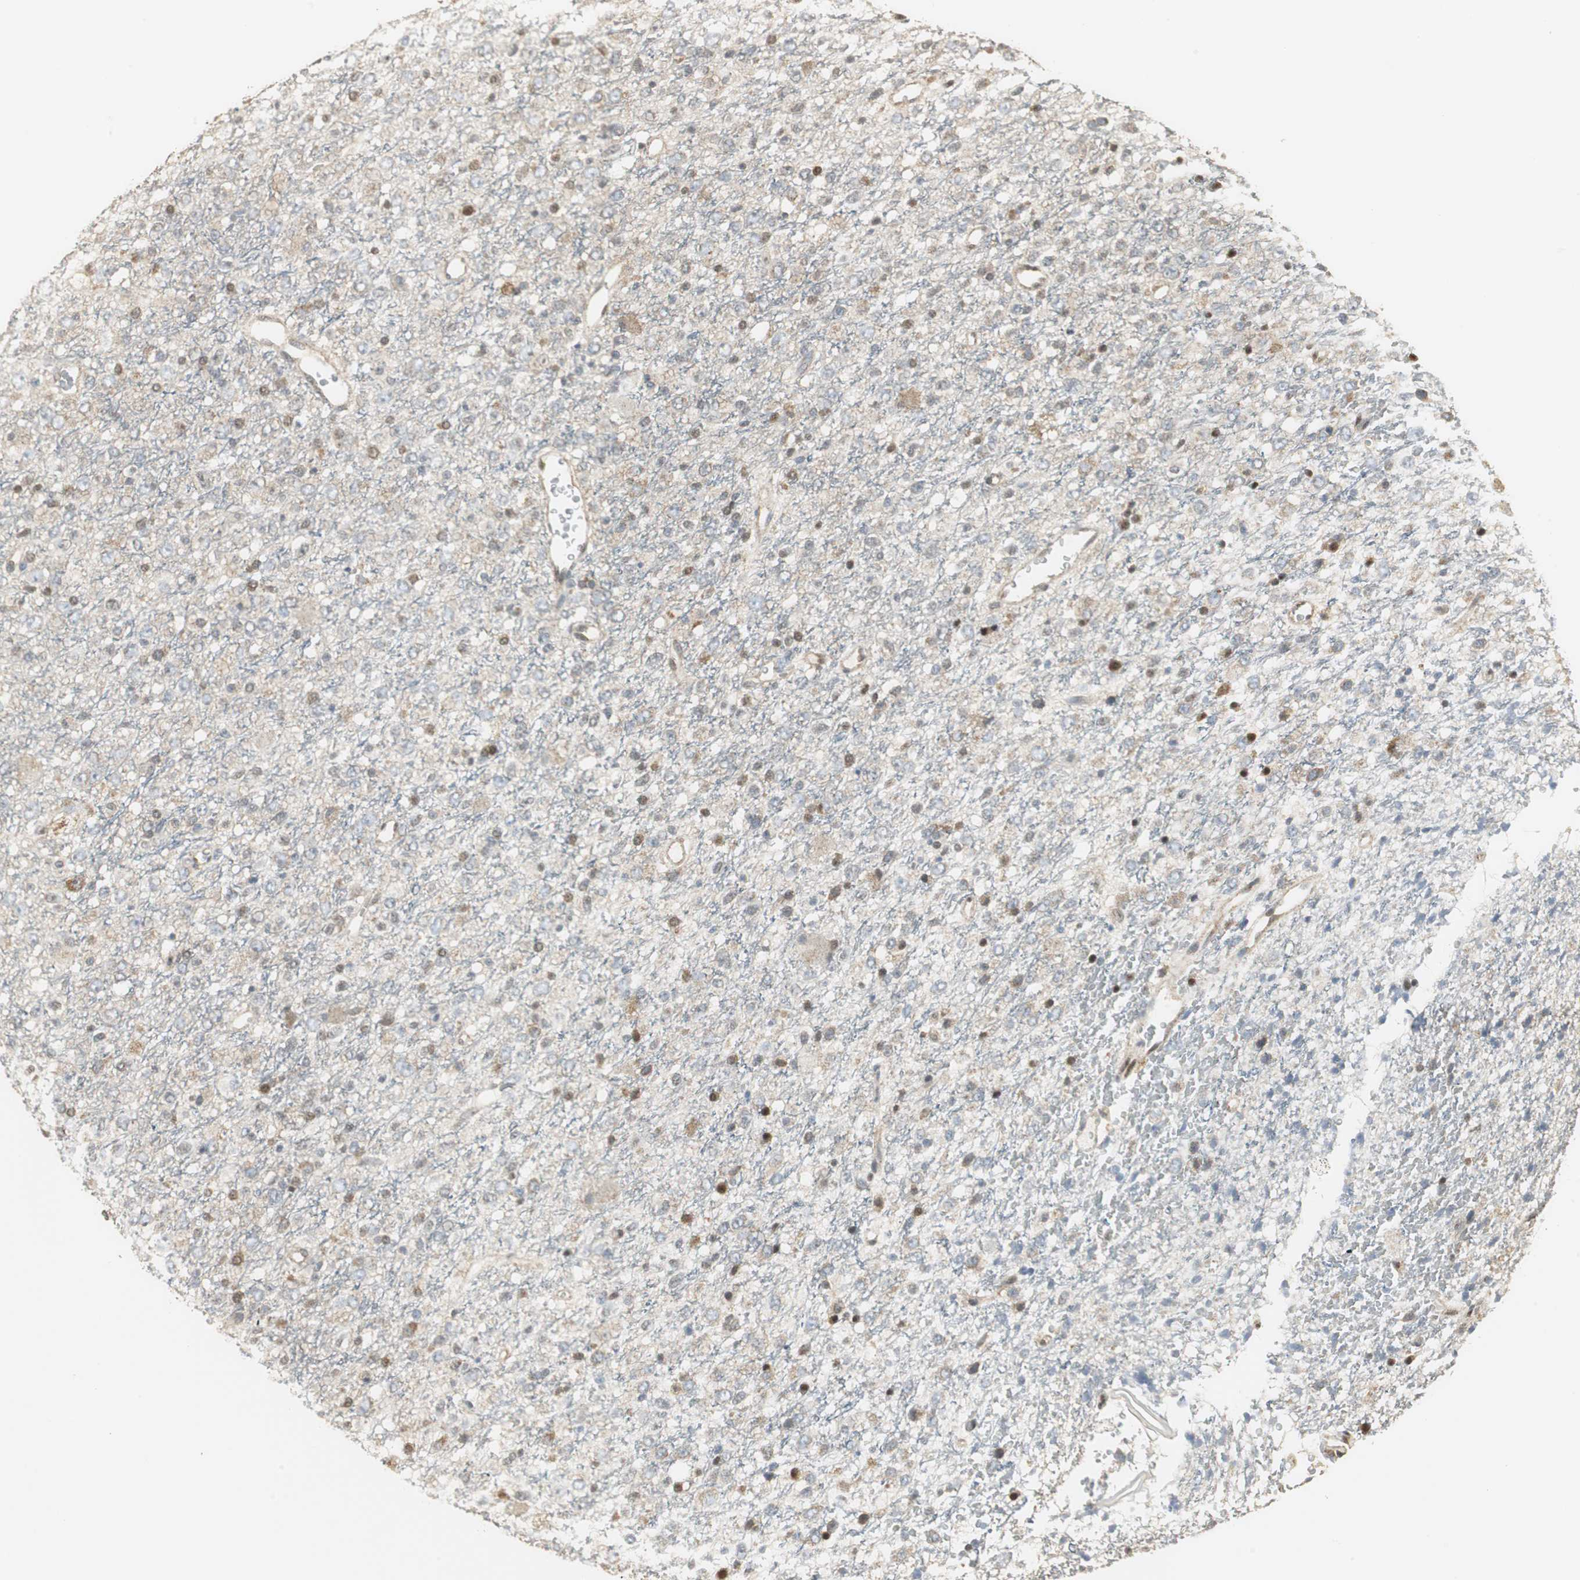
{"staining": {"intensity": "weak", "quantity": "25%-75%", "location": "cytoplasmic/membranous,nuclear"}, "tissue": "glioma", "cell_type": "Tumor cells", "image_type": "cancer", "snomed": [{"axis": "morphology", "description": "Glioma, malignant, High grade"}, {"axis": "topography", "description": "pancreas cauda"}], "caption": "Tumor cells demonstrate low levels of weak cytoplasmic/membranous and nuclear staining in approximately 25%-75% of cells in human high-grade glioma (malignant).", "gene": "CCT5", "patient": {"sex": "male", "age": 60}}